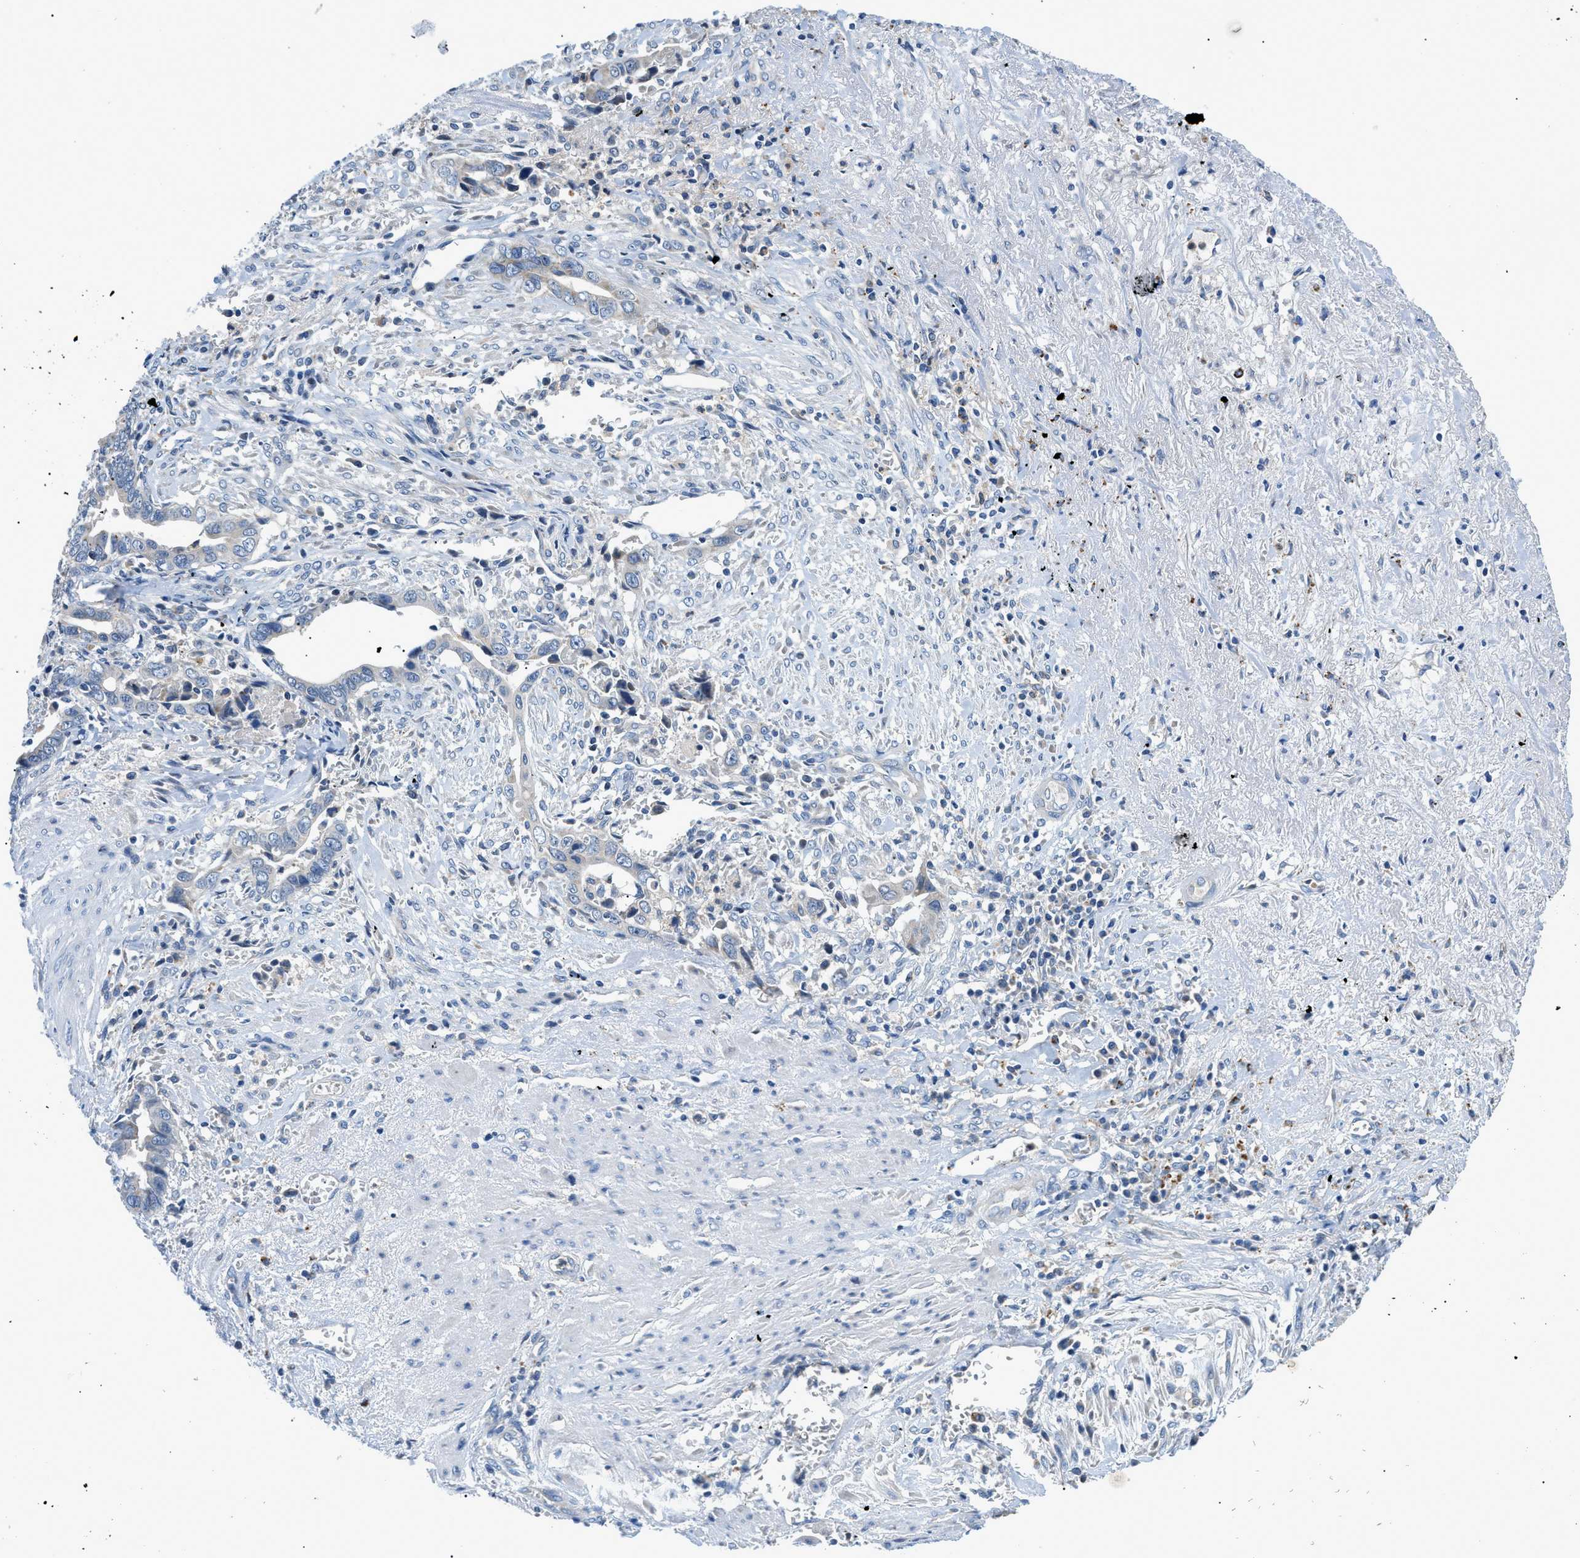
{"staining": {"intensity": "negative", "quantity": "none", "location": "none"}, "tissue": "liver cancer", "cell_type": "Tumor cells", "image_type": "cancer", "snomed": [{"axis": "morphology", "description": "Cholangiocarcinoma"}, {"axis": "topography", "description": "Liver"}], "caption": "This photomicrograph is of liver cancer stained with immunohistochemistry (IHC) to label a protein in brown with the nuclei are counter-stained blue. There is no staining in tumor cells. Nuclei are stained in blue.", "gene": "ADGRE3", "patient": {"sex": "female", "age": 79}}